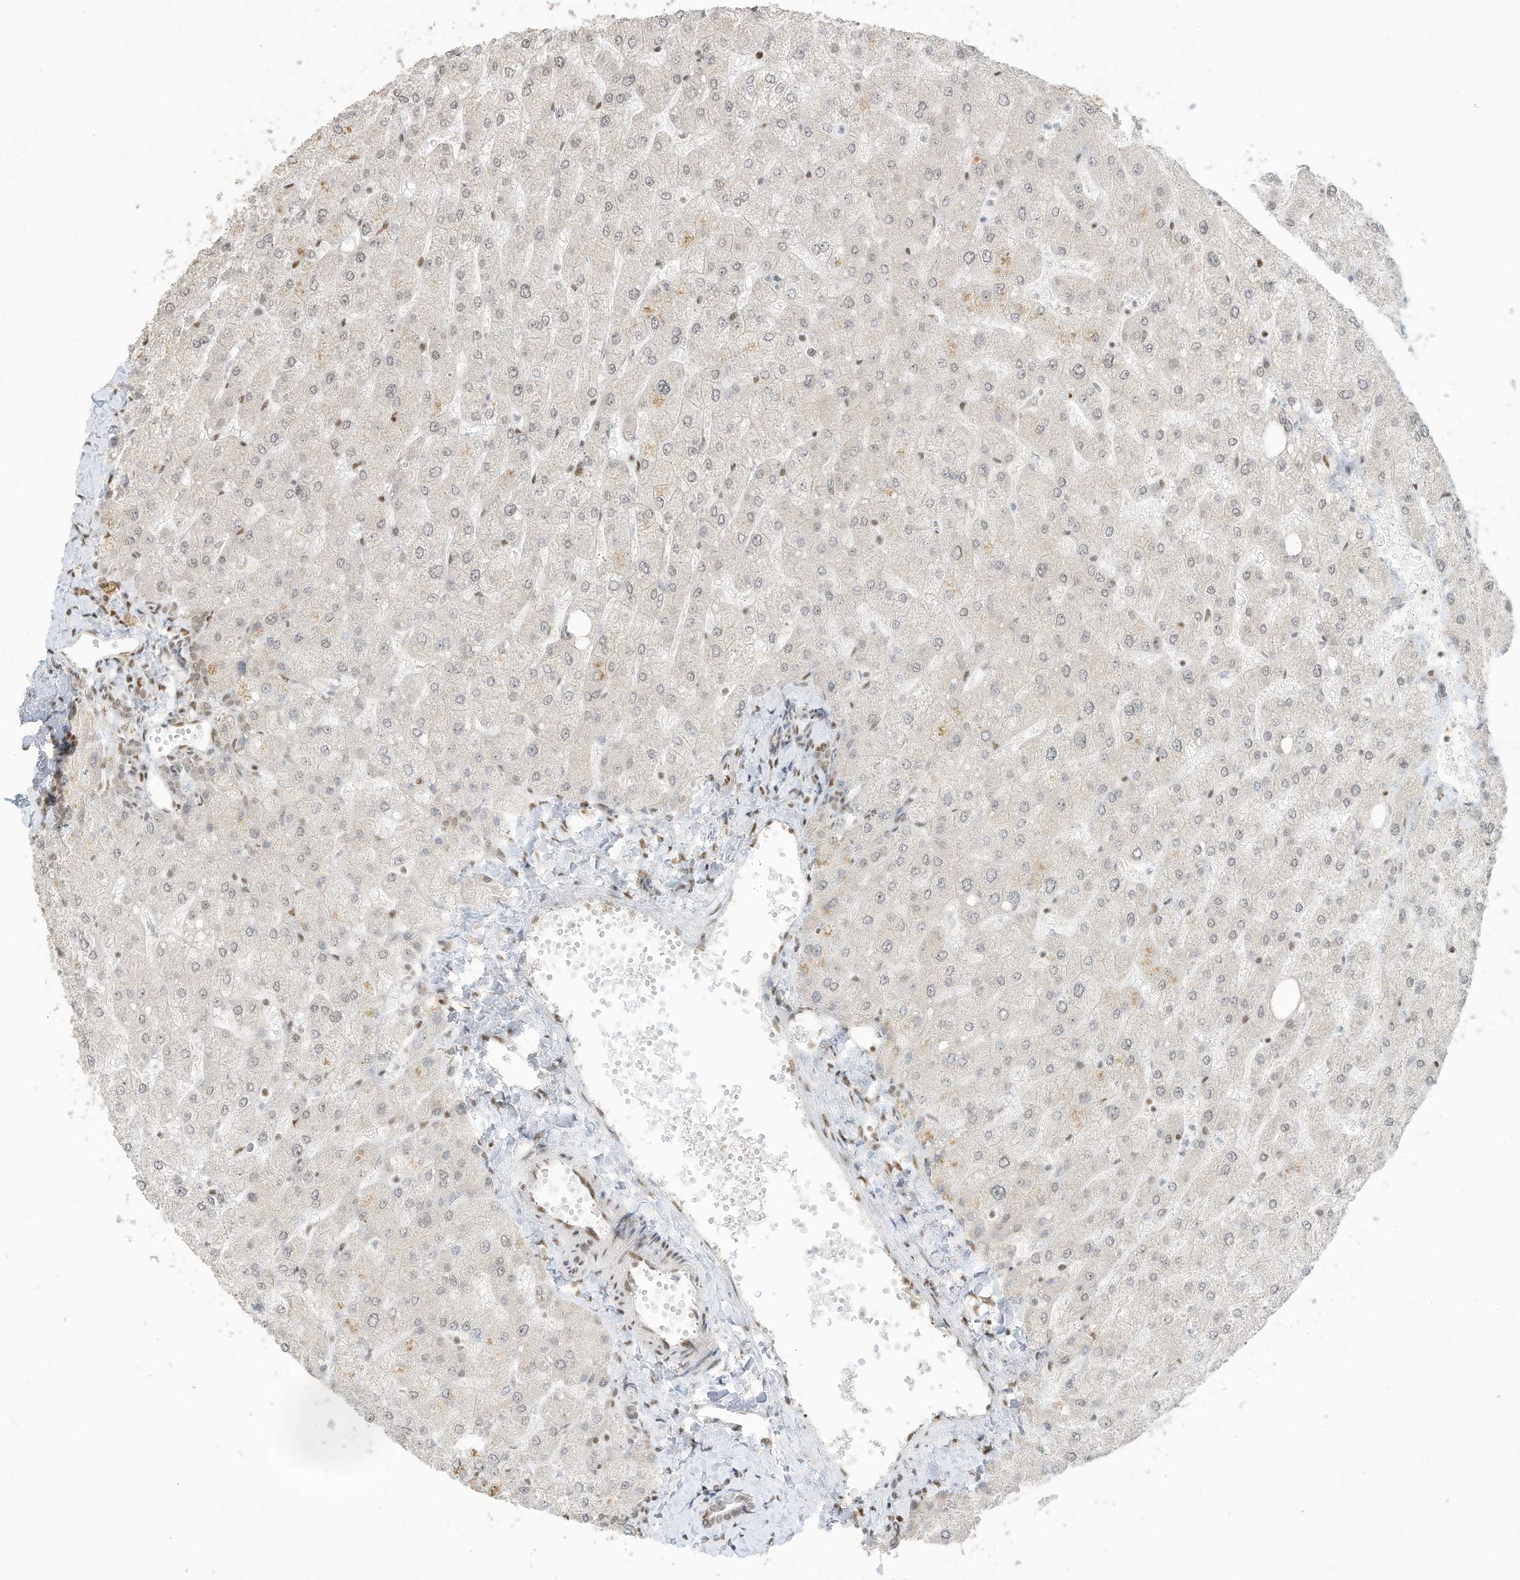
{"staining": {"intensity": "negative", "quantity": "none", "location": "none"}, "tissue": "liver", "cell_type": "Cholangiocytes", "image_type": "normal", "snomed": [{"axis": "morphology", "description": "Normal tissue, NOS"}, {"axis": "topography", "description": "Liver"}], "caption": "Liver stained for a protein using immunohistochemistry (IHC) exhibits no positivity cholangiocytes.", "gene": "NHSL1", "patient": {"sex": "male", "age": 55}}